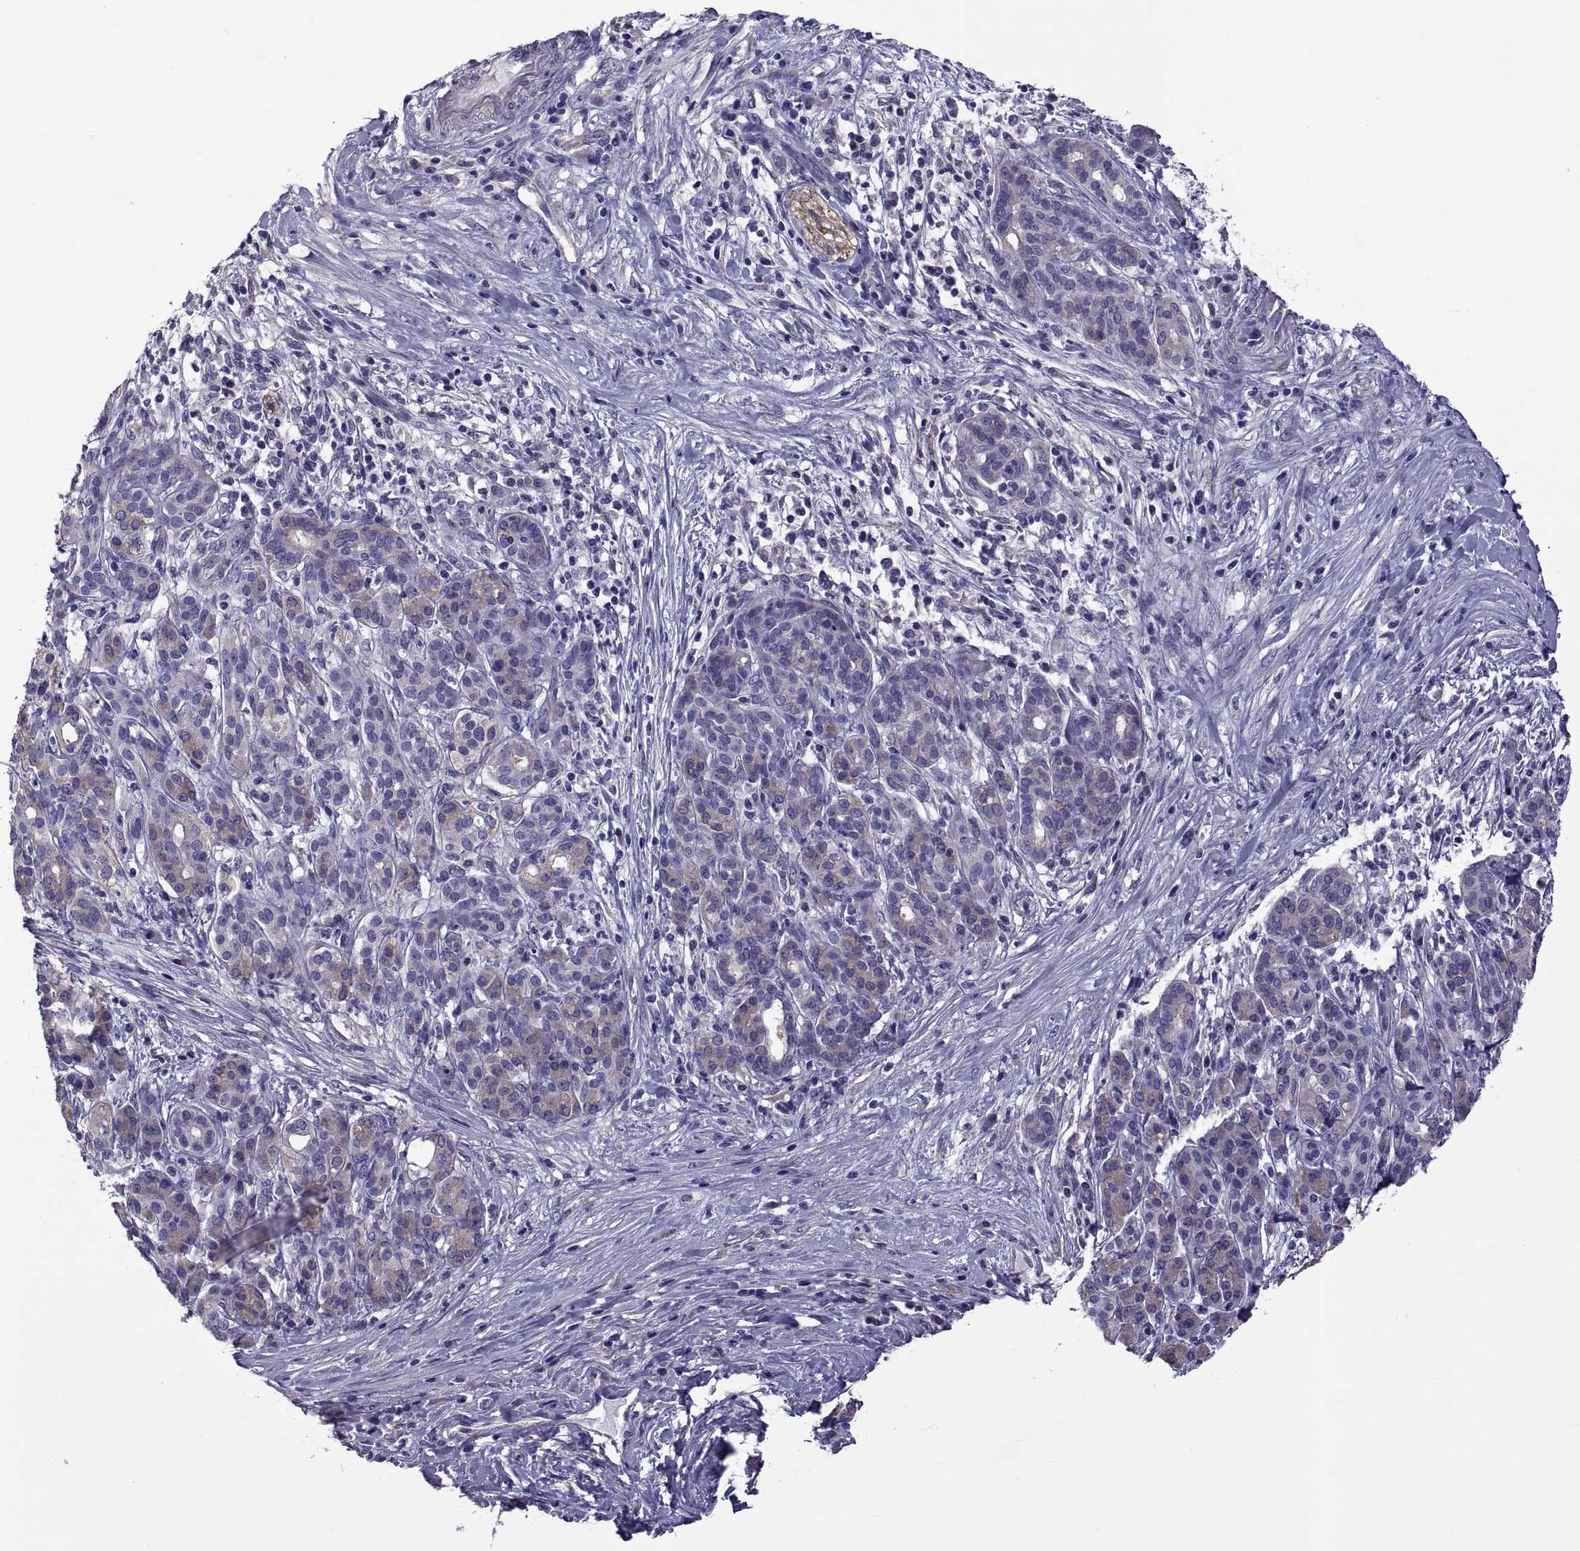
{"staining": {"intensity": "weak", "quantity": ">75%", "location": "cytoplasmic/membranous"}, "tissue": "pancreatic cancer", "cell_type": "Tumor cells", "image_type": "cancer", "snomed": [{"axis": "morphology", "description": "Adenocarcinoma, NOS"}, {"axis": "topography", "description": "Pancreas"}], "caption": "Pancreatic cancer stained for a protein reveals weak cytoplasmic/membranous positivity in tumor cells.", "gene": "TMC3", "patient": {"sex": "male", "age": 44}}